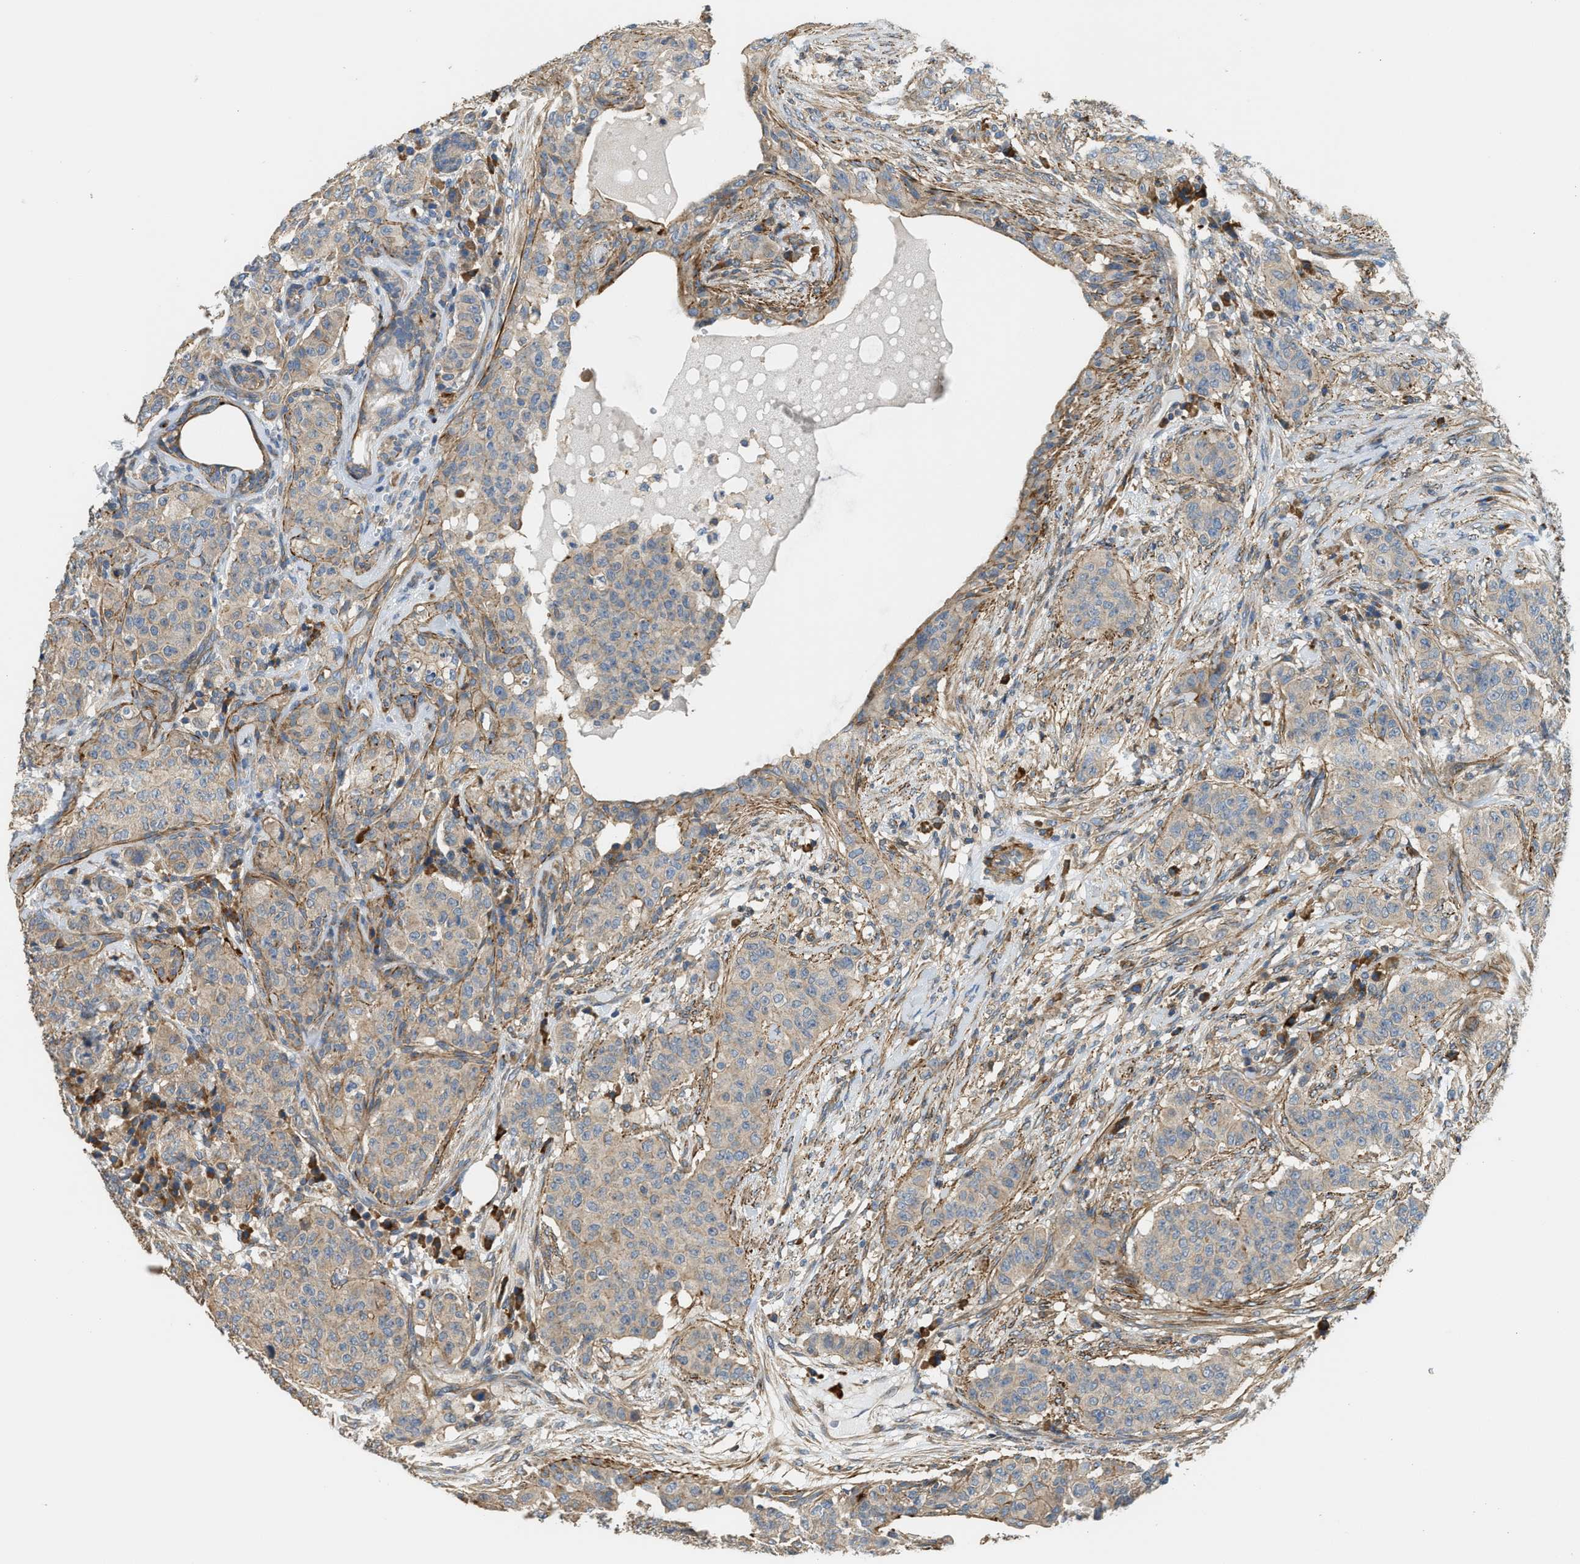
{"staining": {"intensity": "weak", "quantity": ">75%", "location": "cytoplasmic/membranous"}, "tissue": "breast cancer", "cell_type": "Tumor cells", "image_type": "cancer", "snomed": [{"axis": "morphology", "description": "Normal tissue, NOS"}, {"axis": "morphology", "description": "Duct carcinoma"}, {"axis": "topography", "description": "Breast"}], "caption": "Intraductal carcinoma (breast) stained for a protein (brown) demonstrates weak cytoplasmic/membranous positive positivity in approximately >75% of tumor cells.", "gene": "BTN3A2", "patient": {"sex": "female", "age": 40}}